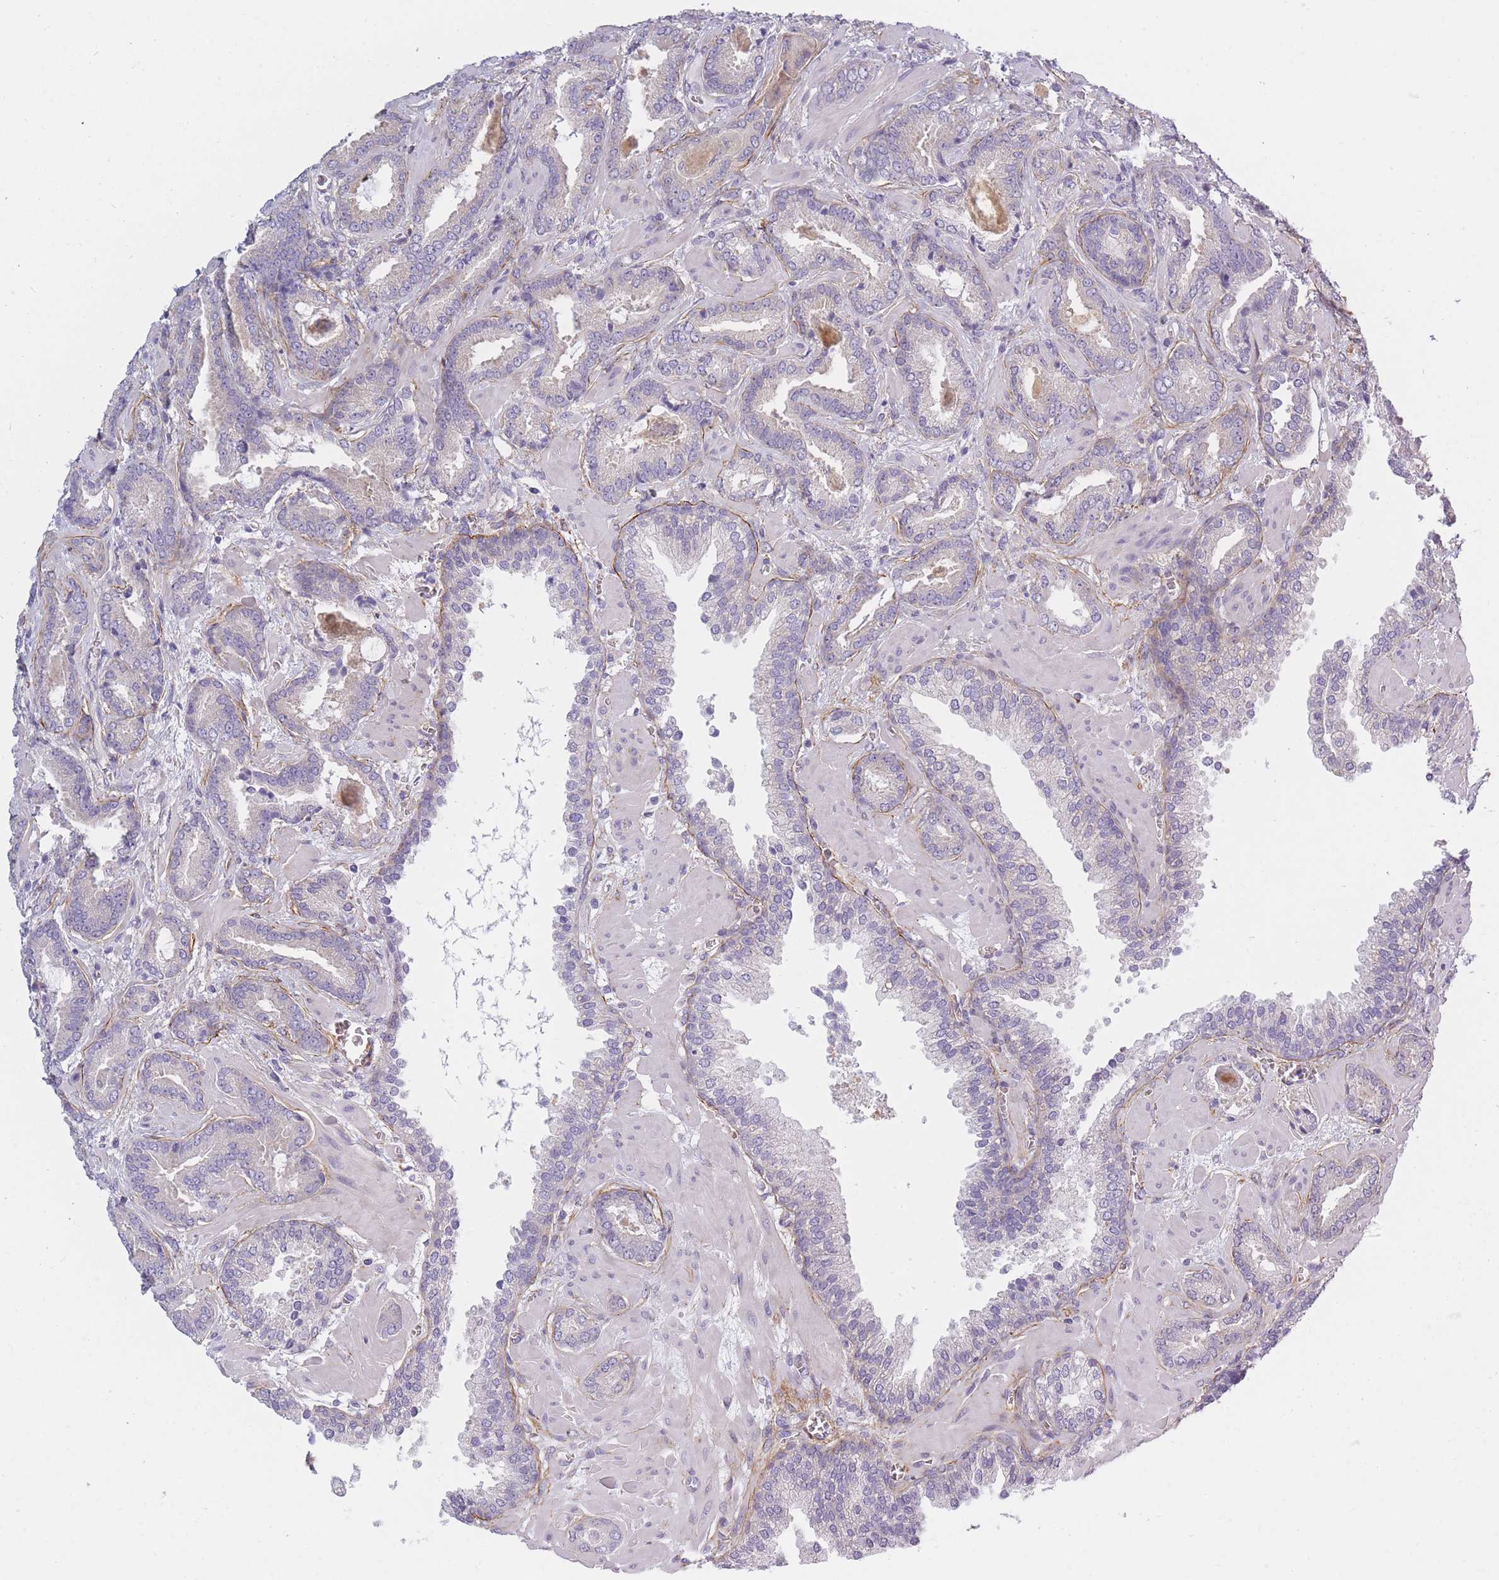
{"staining": {"intensity": "negative", "quantity": "none", "location": "none"}, "tissue": "prostate cancer", "cell_type": "Tumor cells", "image_type": "cancer", "snomed": [{"axis": "morphology", "description": "Adenocarcinoma, Low grade"}, {"axis": "topography", "description": "Prostate"}], "caption": "An immunohistochemistry (IHC) image of adenocarcinoma (low-grade) (prostate) is shown. There is no staining in tumor cells of adenocarcinoma (low-grade) (prostate). (DAB (3,3'-diaminobenzidine) IHC with hematoxylin counter stain).", "gene": "AP3M2", "patient": {"sex": "male", "age": 62}}